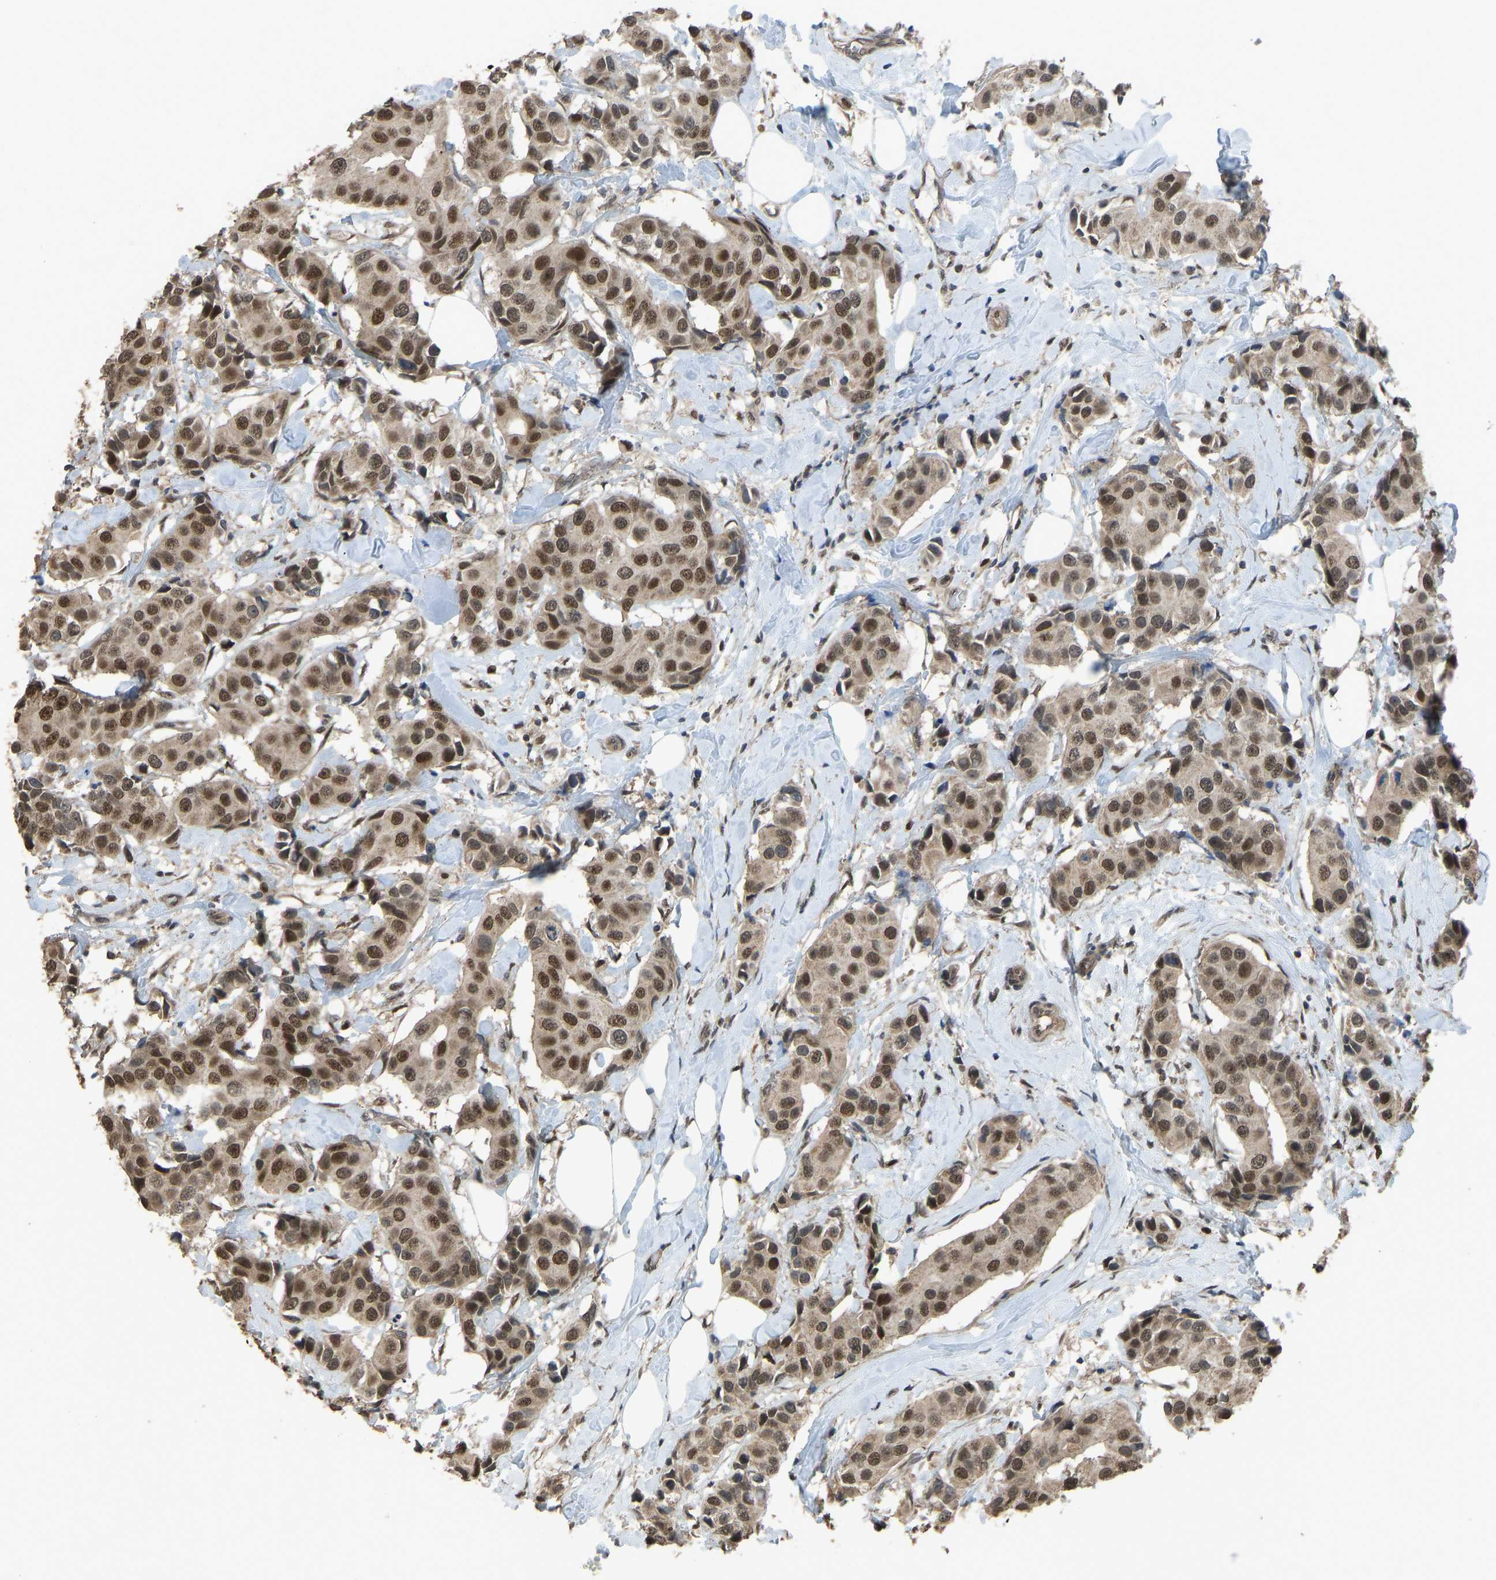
{"staining": {"intensity": "strong", "quantity": "25%-75%", "location": "nuclear"}, "tissue": "breast cancer", "cell_type": "Tumor cells", "image_type": "cancer", "snomed": [{"axis": "morphology", "description": "Normal tissue, NOS"}, {"axis": "morphology", "description": "Duct carcinoma"}, {"axis": "topography", "description": "Breast"}], "caption": "Immunohistochemistry staining of breast intraductal carcinoma, which reveals high levels of strong nuclear positivity in about 25%-75% of tumor cells indicating strong nuclear protein expression. The staining was performed using DAB (brown) for protein detection and nuclei were counterstained in hematoxylin (blue).", "gene": "KPNA6", "patient": {"sex": "female", "age": 39}}